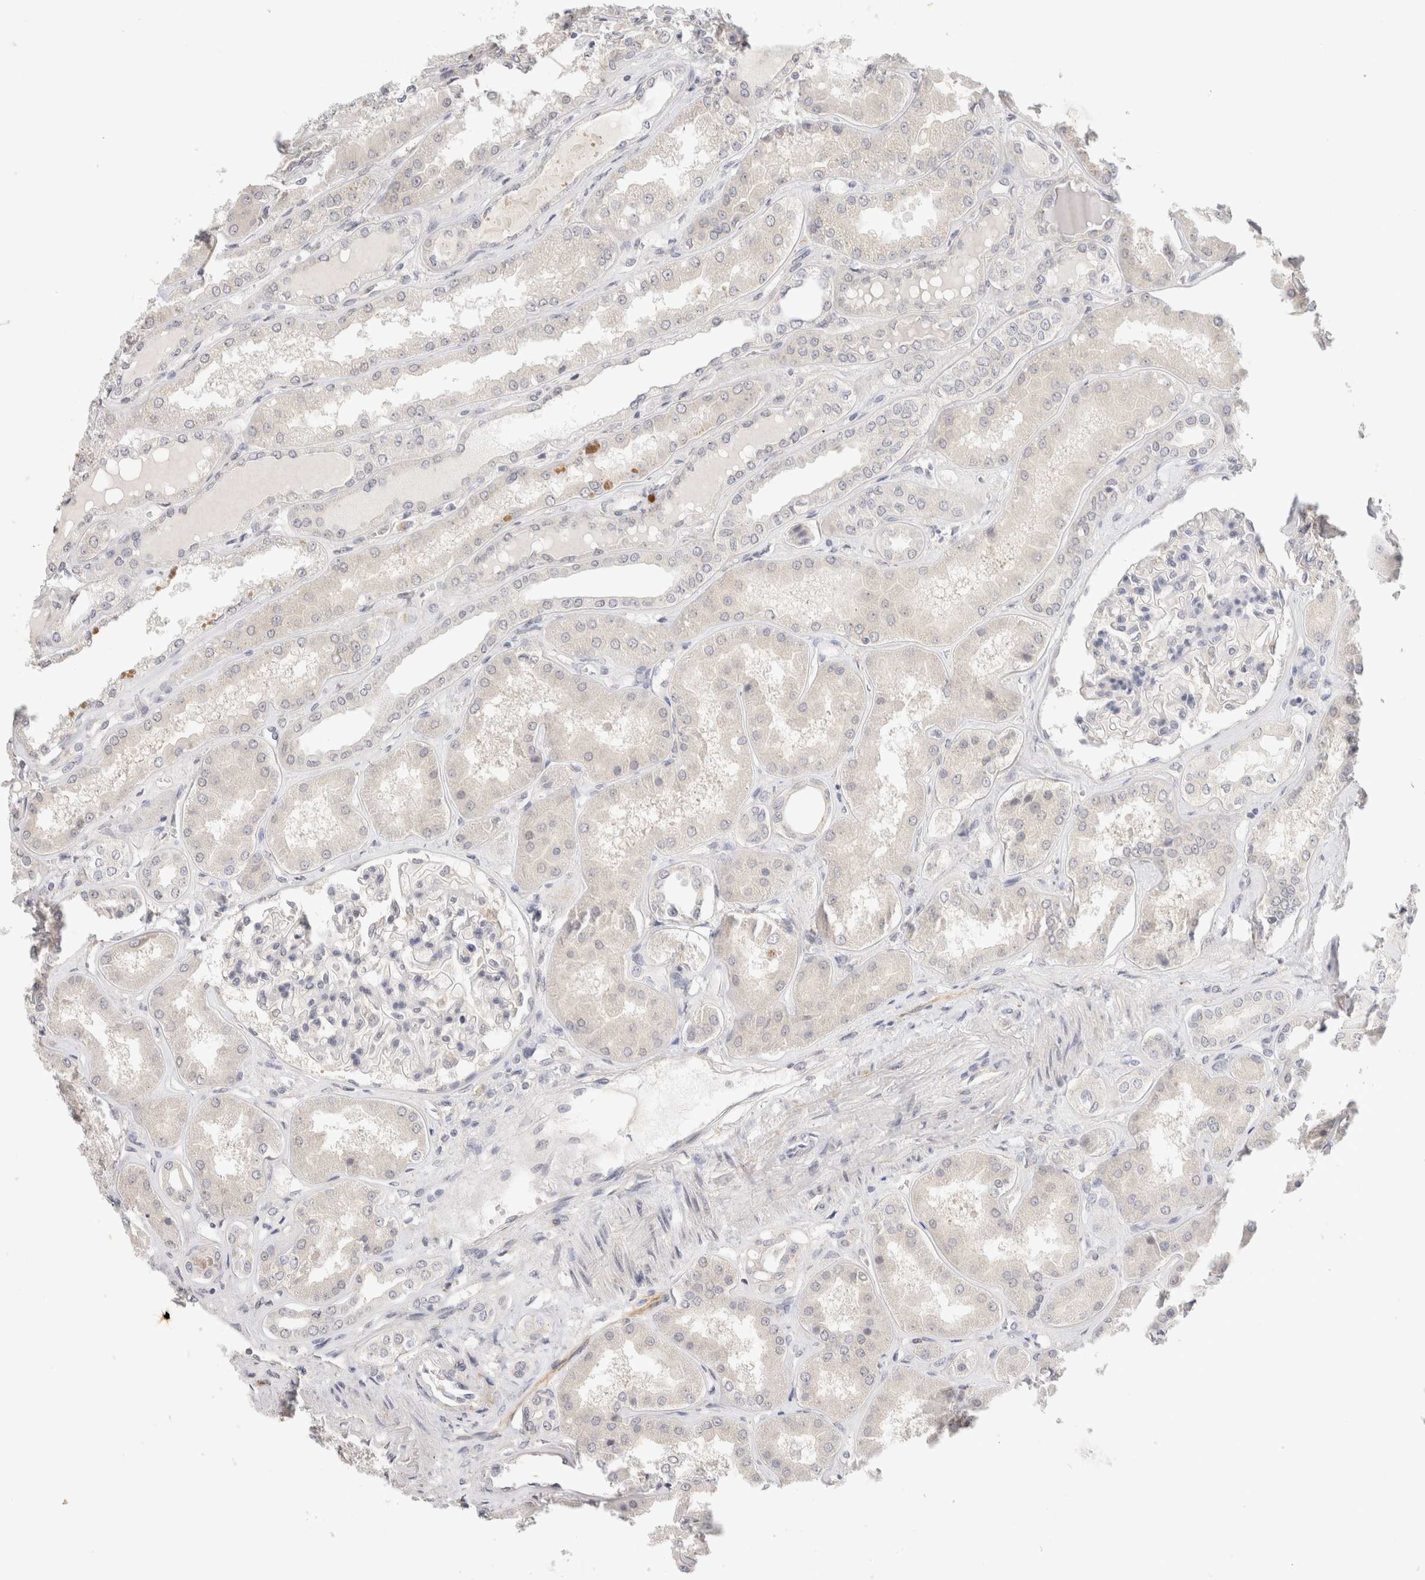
{"staining": {"intensity": "negative", "quantity": "none", "location": "none"}, "tissue": "kidney", "cell_type": "Cells in glomeruli", "image_type": "normal", "snomed": [{"axis": "morphology", "description": "Normal tissue, NOS"}, {"axis": "topography", "description": "Kidney"}], "caption": "Image shows no protein positivity in cells in glomeruli of benign kidney.", "gene": "CHRM4", "patient": {"sex": "female", "age": 56}}